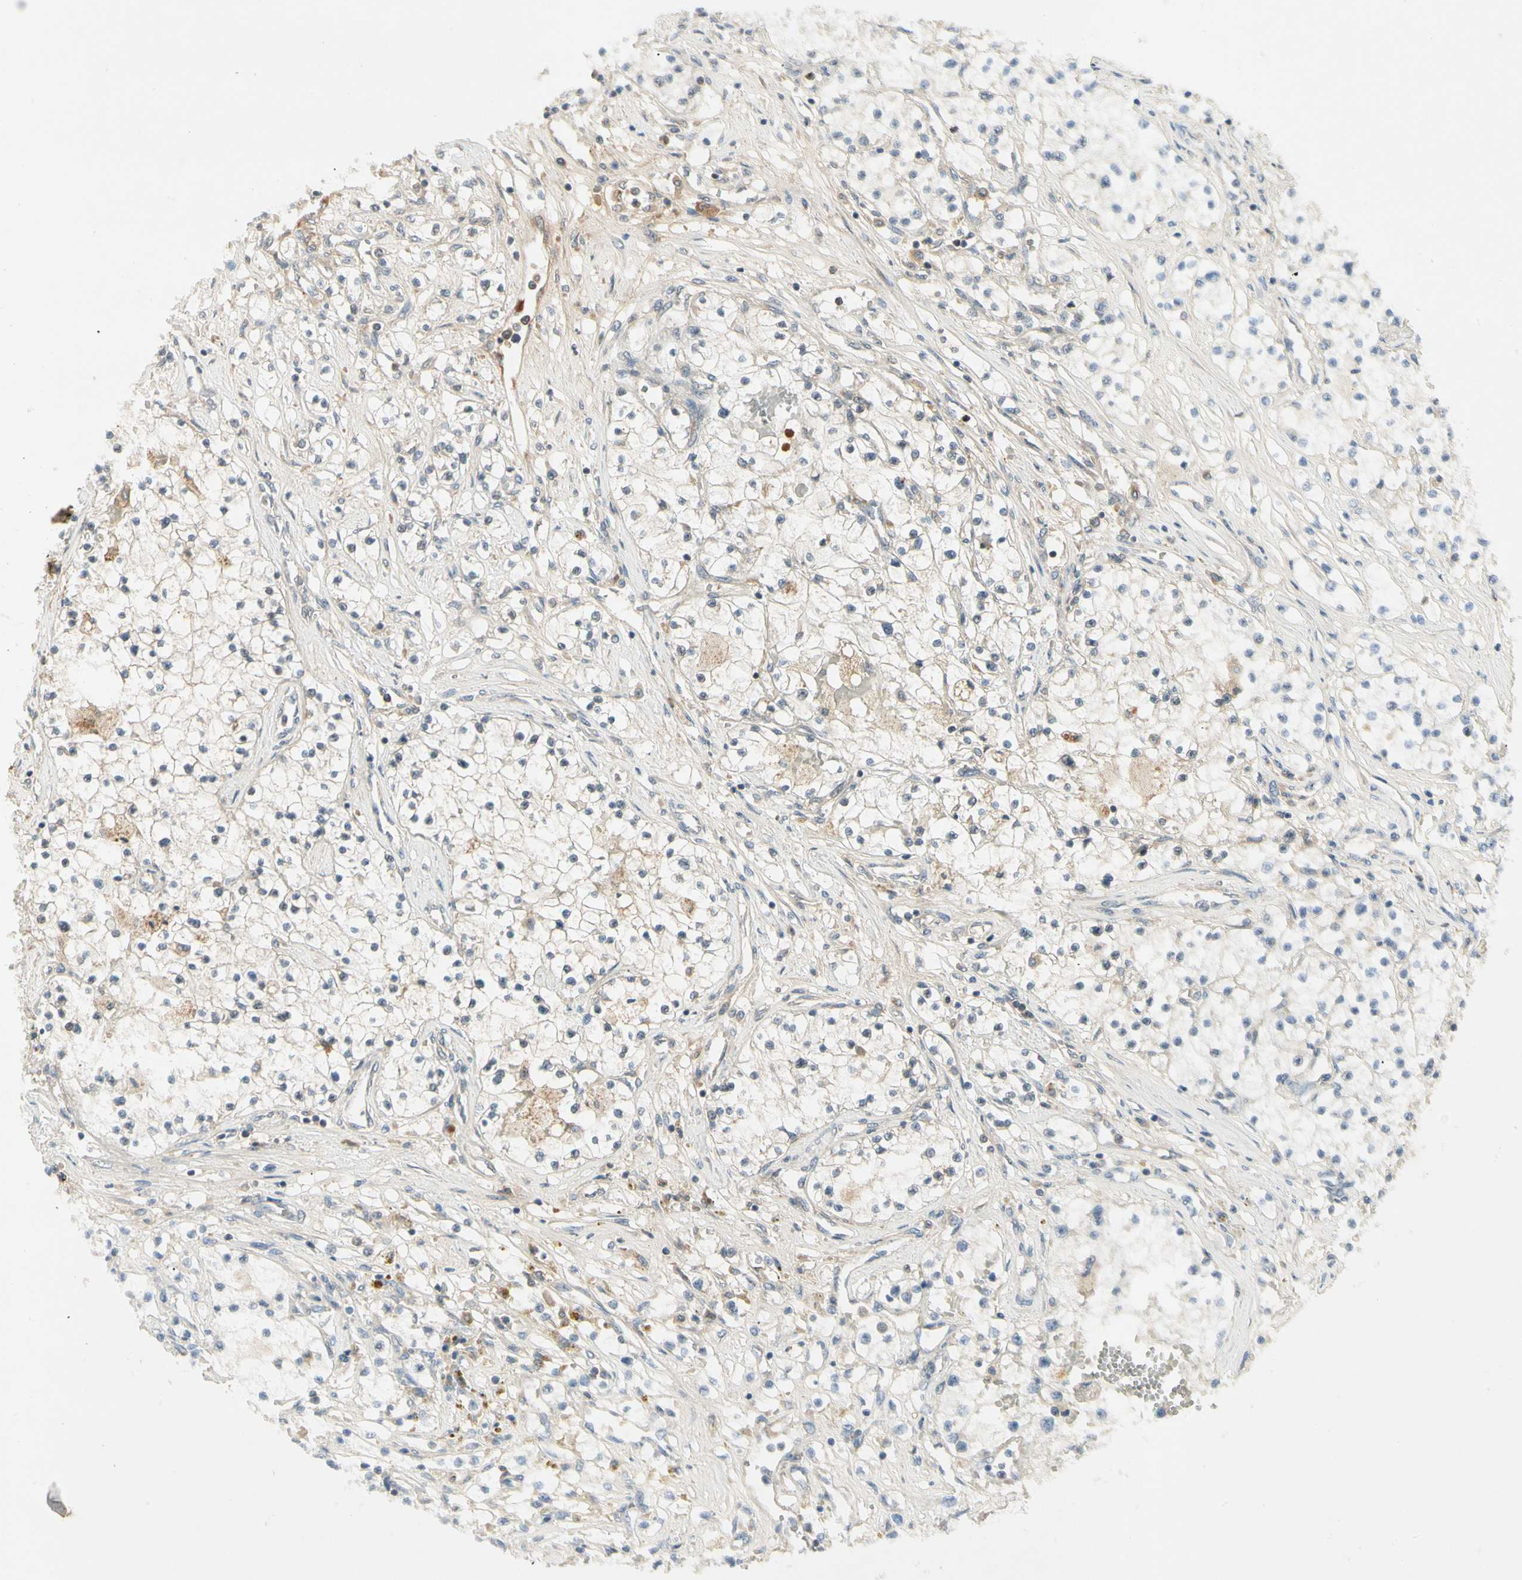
{"staining": {"intensity": "negative", "quantity": "none", "location": "none"}, "tissue": "renal cancer", "cell_type": "Tumor cells", "image_type": "cancer", "snomed": [{"axis": "morphology", "description": "Adenocarcinoma, NOS"}, {"axis": "topography", "description": "Kidney"}], "caption": "High magnification brightfield microscopy of renal adenocarcinoma stained with DAB (3,3'-diaminobenzidine) (brown) and counterstained with hematoxylin (blue): tumor cells show no significant positivity. (Stains: DAB IHC with hematoxylin counter stain, Microscopy: brightfield microscopy at high magnification).", "gene": "CCL4", "patient": {"sex": "male", "age": 68}}